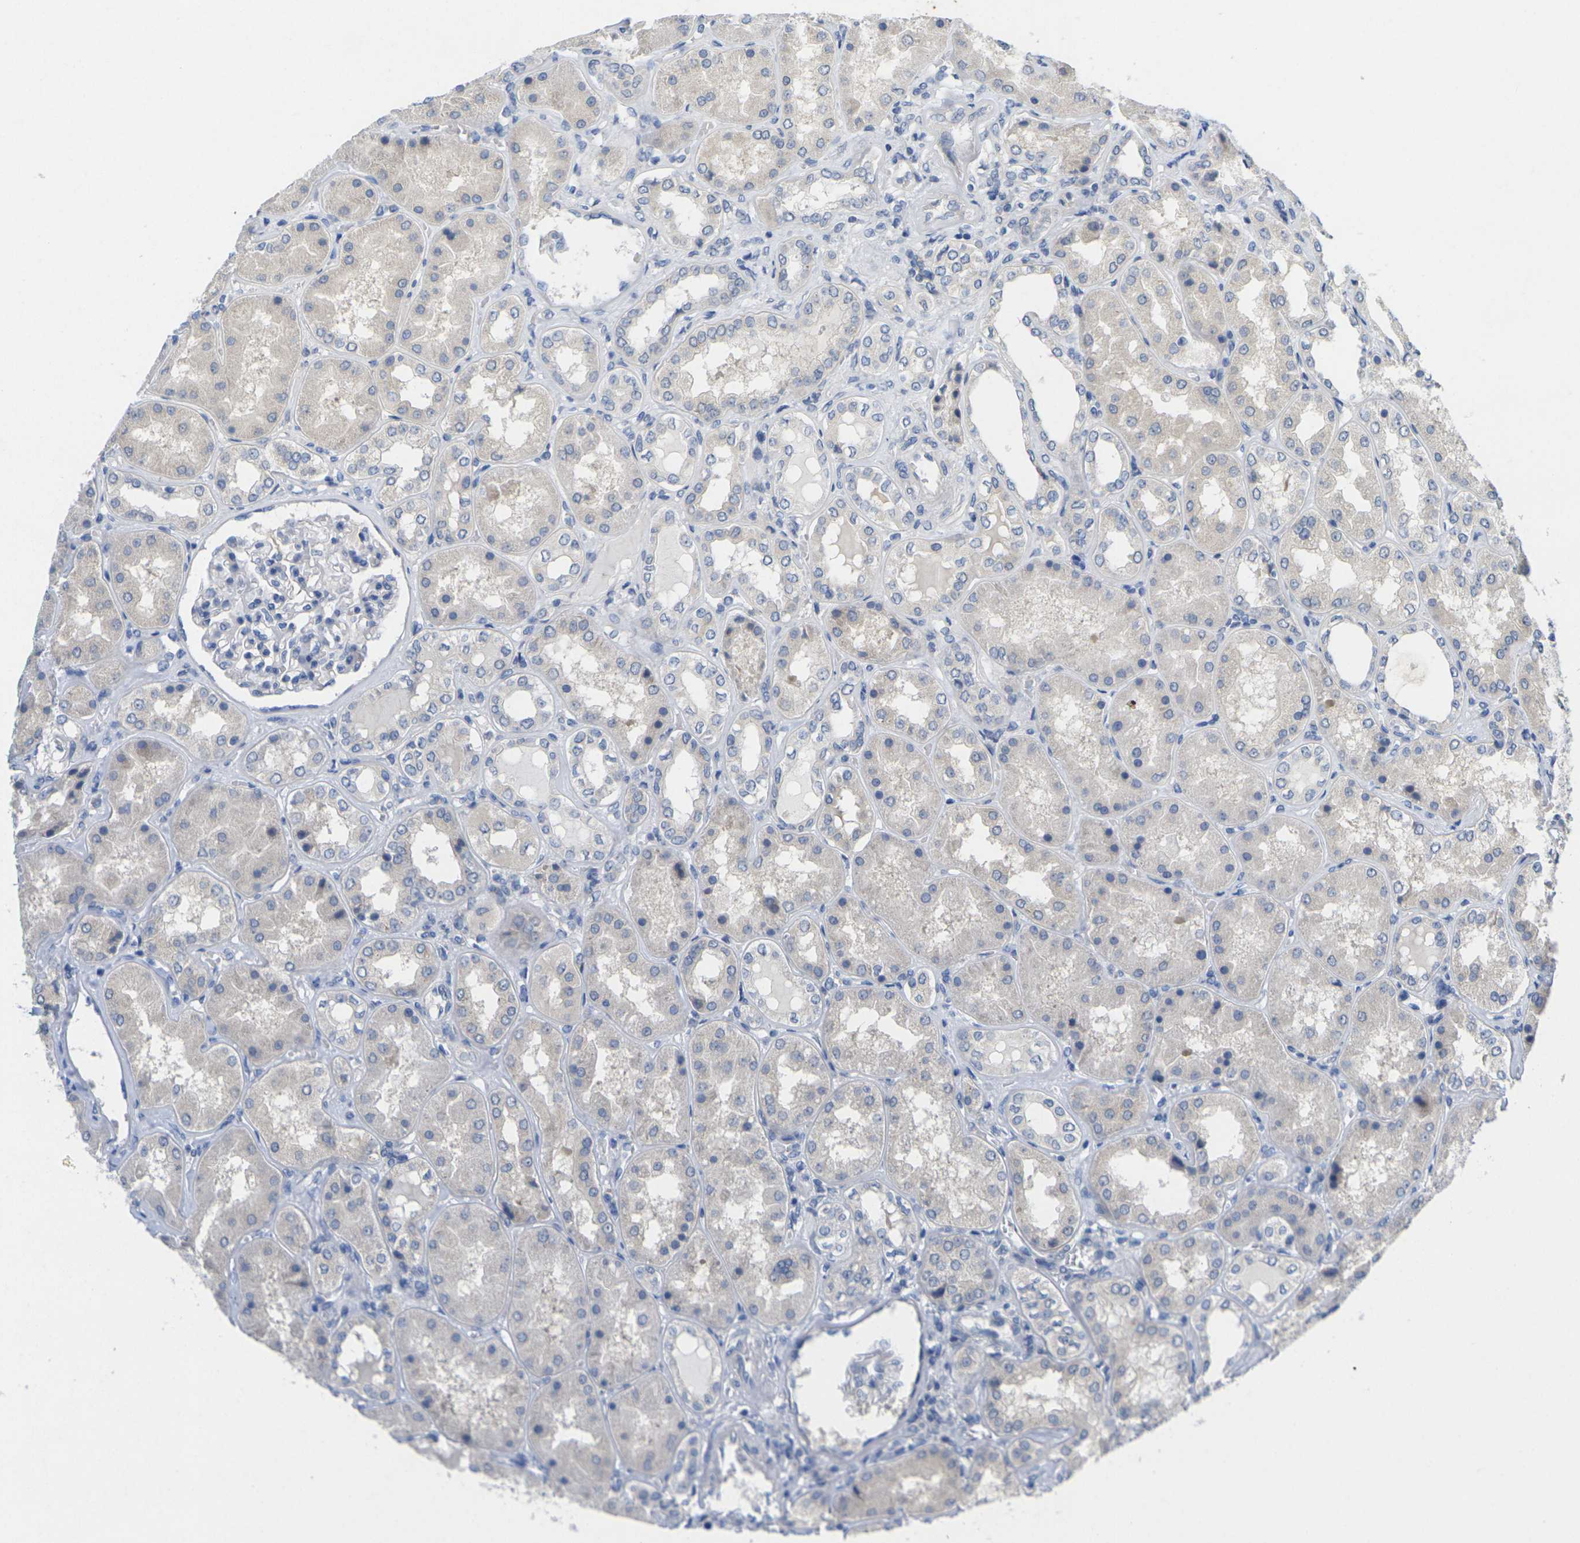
{"staining": {"intensity": "weak", "quantity": "<25%", "location": "cytoplasmic/membranous"}, "tissue": "kidney", "cell_type": "Cells in glomeruli", "image_type": "normal", "snomed": [{"axis": "morphology", "description": "Normal tissue, NOS"}, {"axis": "topography", "description": "Kidney"}], "caption": "An immunohistochemistry histopathology image of unremarkable kidney is shown. There is no staining in cells in glomeruli of kidney.", "gene": "TNNI3", "patient": {"sex": "female", "age": 56}}